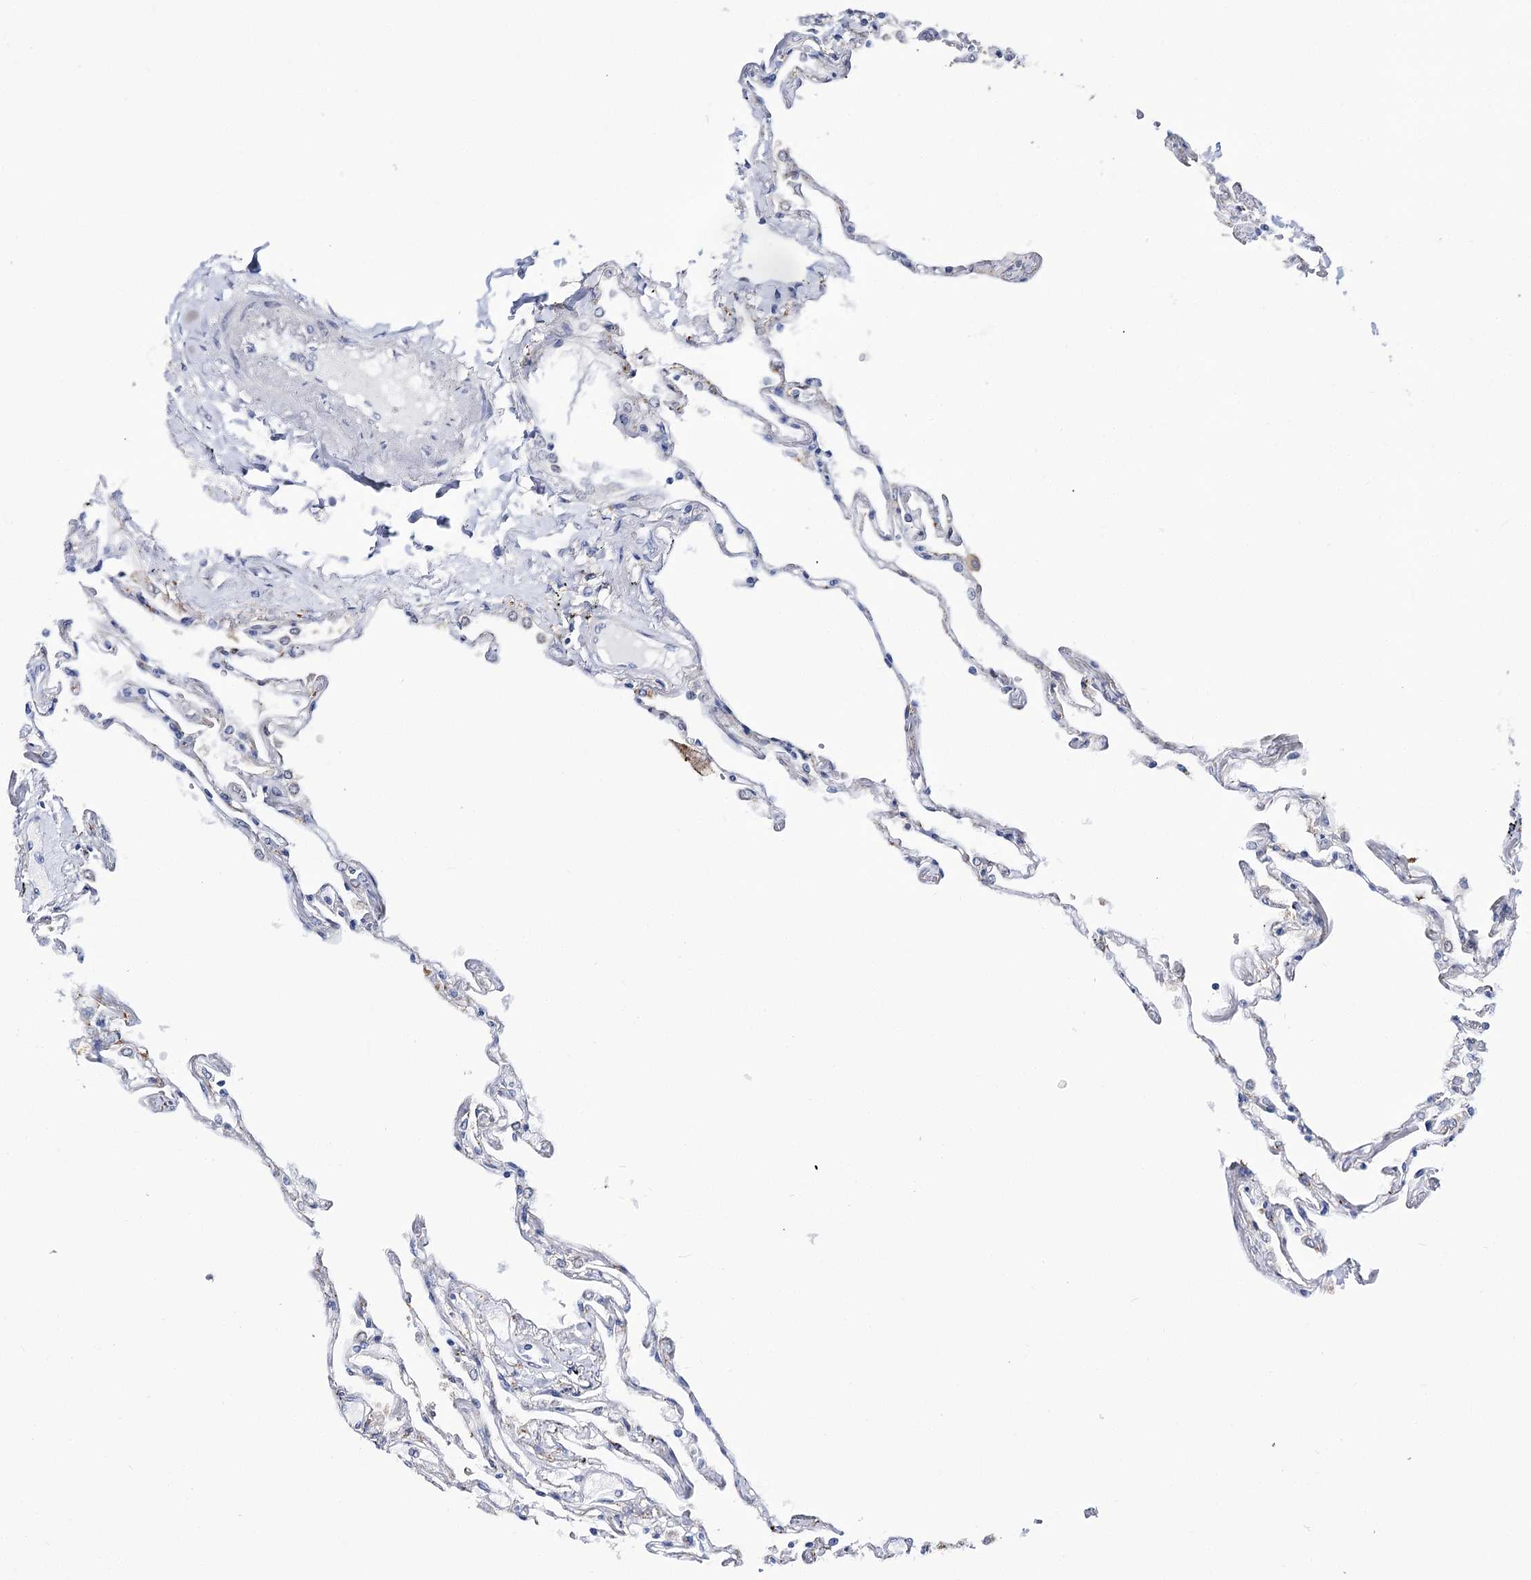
{"staining": {"intensity": "moderate", "quantity": "<25%", "location": "cytoplasmic/membranous"}, "tissue": "lung", "cell_type": "Alveolar cells", "image_type": "normal", "snomed": [{"axis": "morphology", "description": "Normal tissue, NOS"}, {"axis": "topography", "description": "Lung"}], "caption": "DAB immunohistochemical staining of normal human lung demonstrates moderate cytoplasmic/membranous protein staining in about <25% of alveolar cells.", "gene": "TMEM201", "patient": {"sex": "female", "age": 67}}